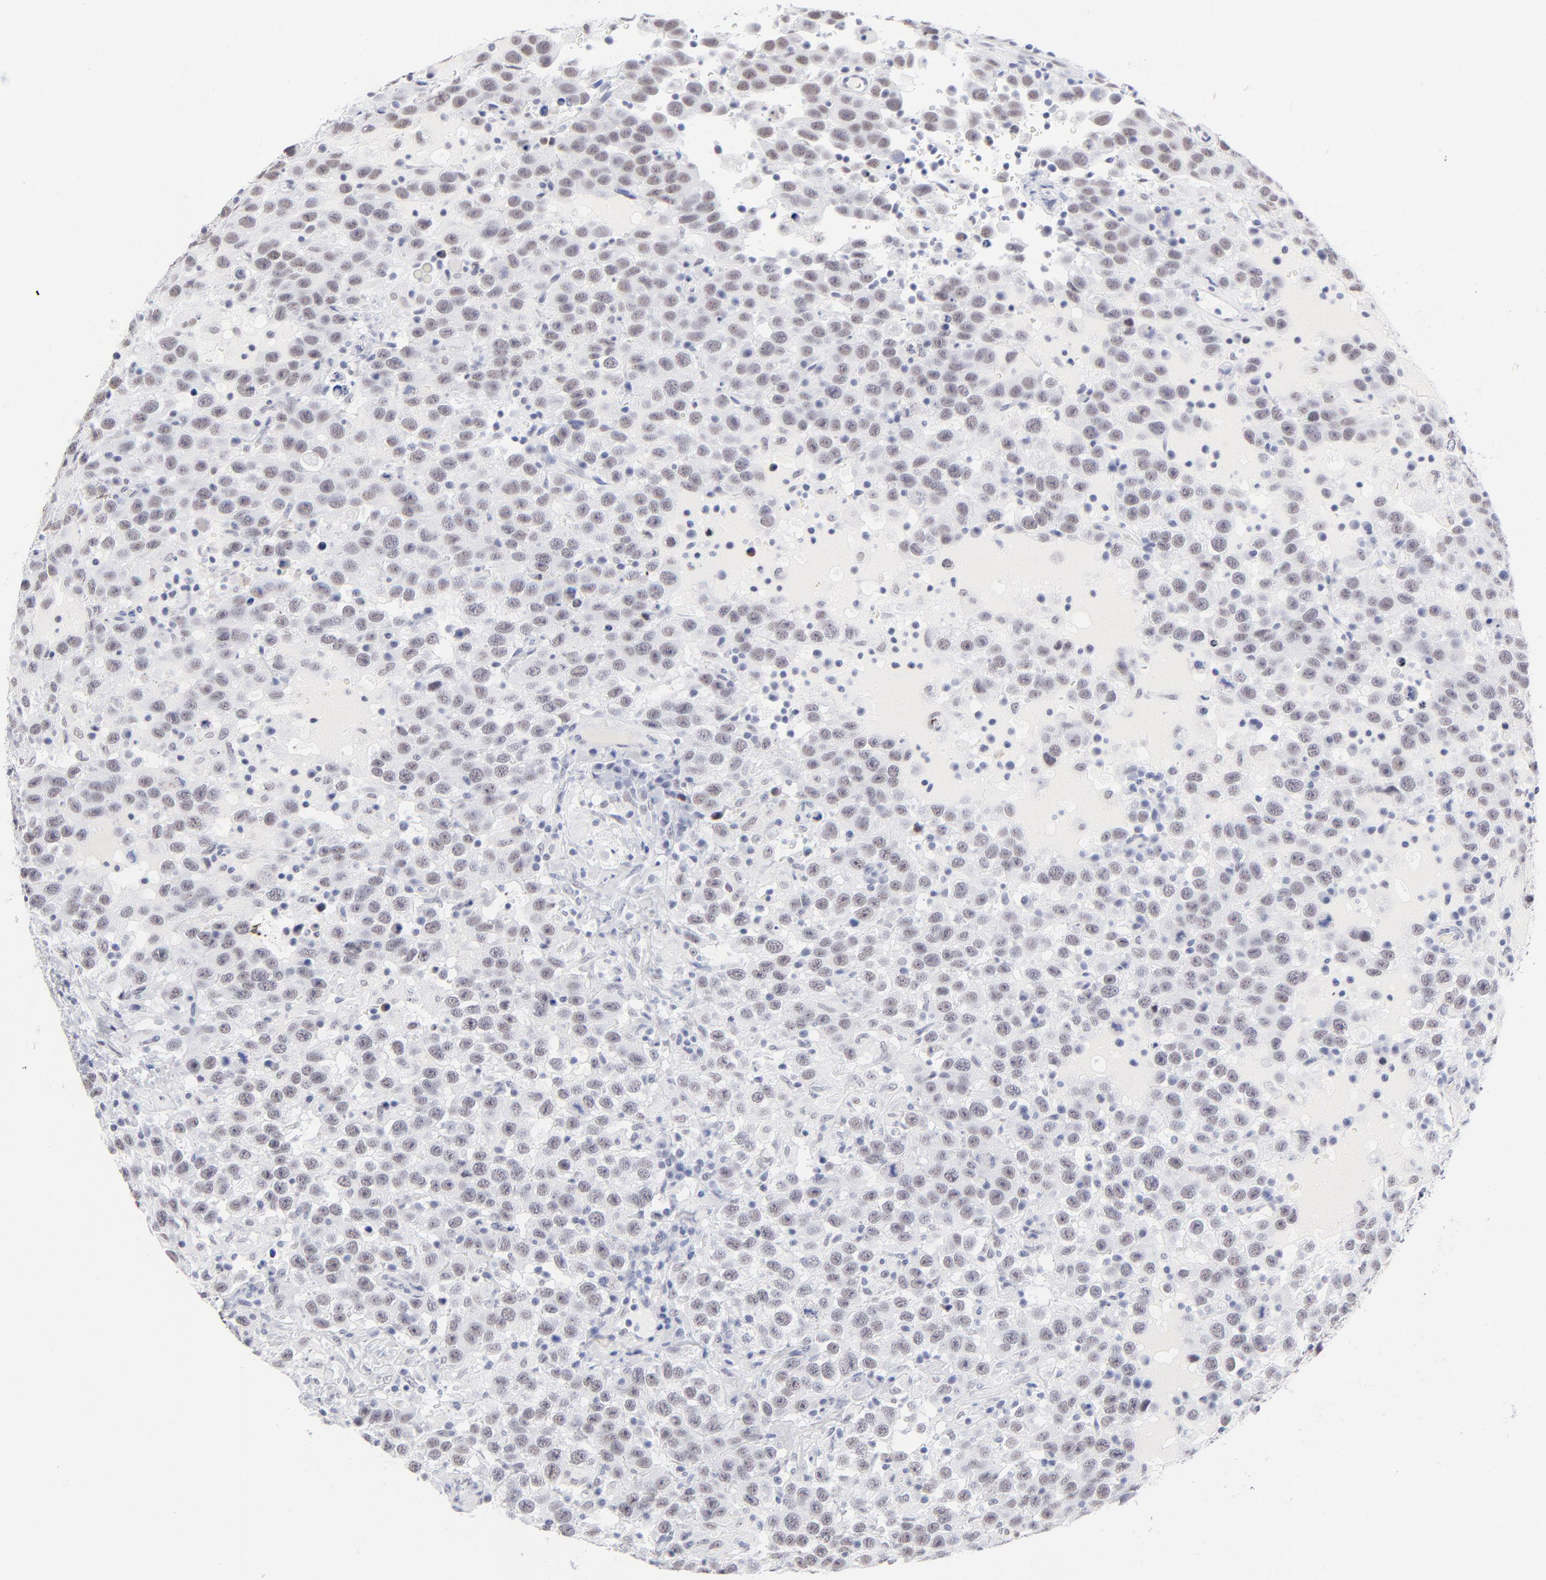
{"staining": {"intensity": "weak", "quantity": ">75%", "location": "nuclear"}, "tissue": "testis cancer", "cell_type": "Tumor cells", "image_type": "cancer", "snomed": [{"axis": "morphology", "description": "Seminoma, NOS"}, {"axis": "topography", "description": "Testis"}], "caption": "IHC photomicrograph of neoplastic tissue: human testis cancer (seminoma) stained using IHC exhibits low levels of weak protein expression localized specifically in the nuclear of tumor cells, appearing as a nuclear brown color.", "gene": "SNRPB", "patient": {"sex": "male", "age": 41}}